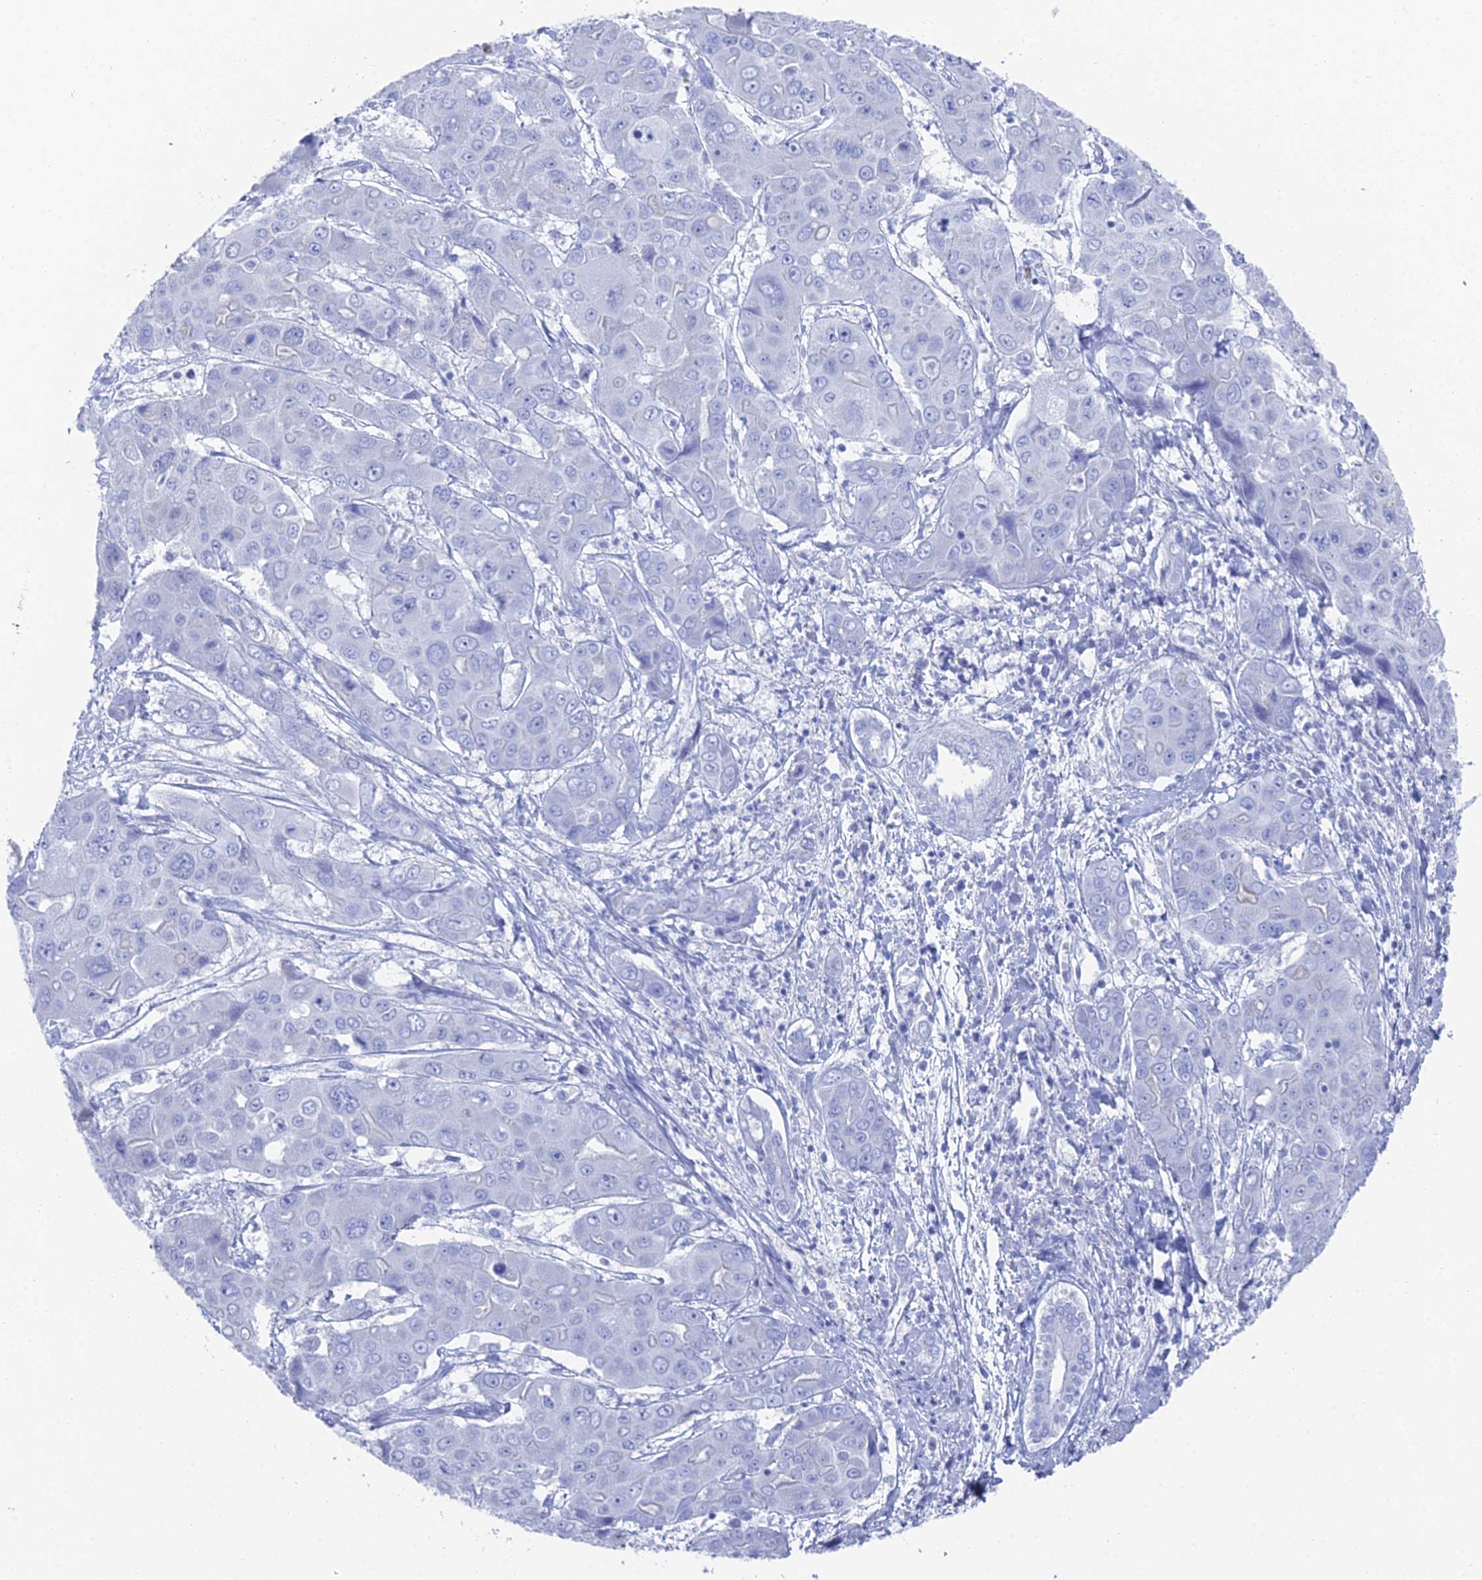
{"staining": {"intensity": "negative", "quantity": "none", "location": "none"}, "tissue": "liver cancer", "cell_type": "Tumor cells", "image_type": "cancer", "snomed": [{"axis": "morphology", "description": "Cholangiocarcinoma"}, {"axis": "topography", "description": "Liver"}], "caption": "Immunohistochemical staining of liver cancer (cholangiocarcinoma) reveals no significant positivity in tumor cells.", "gene": "ENPP3", "patient": {"sex": "male", "age": 67}}